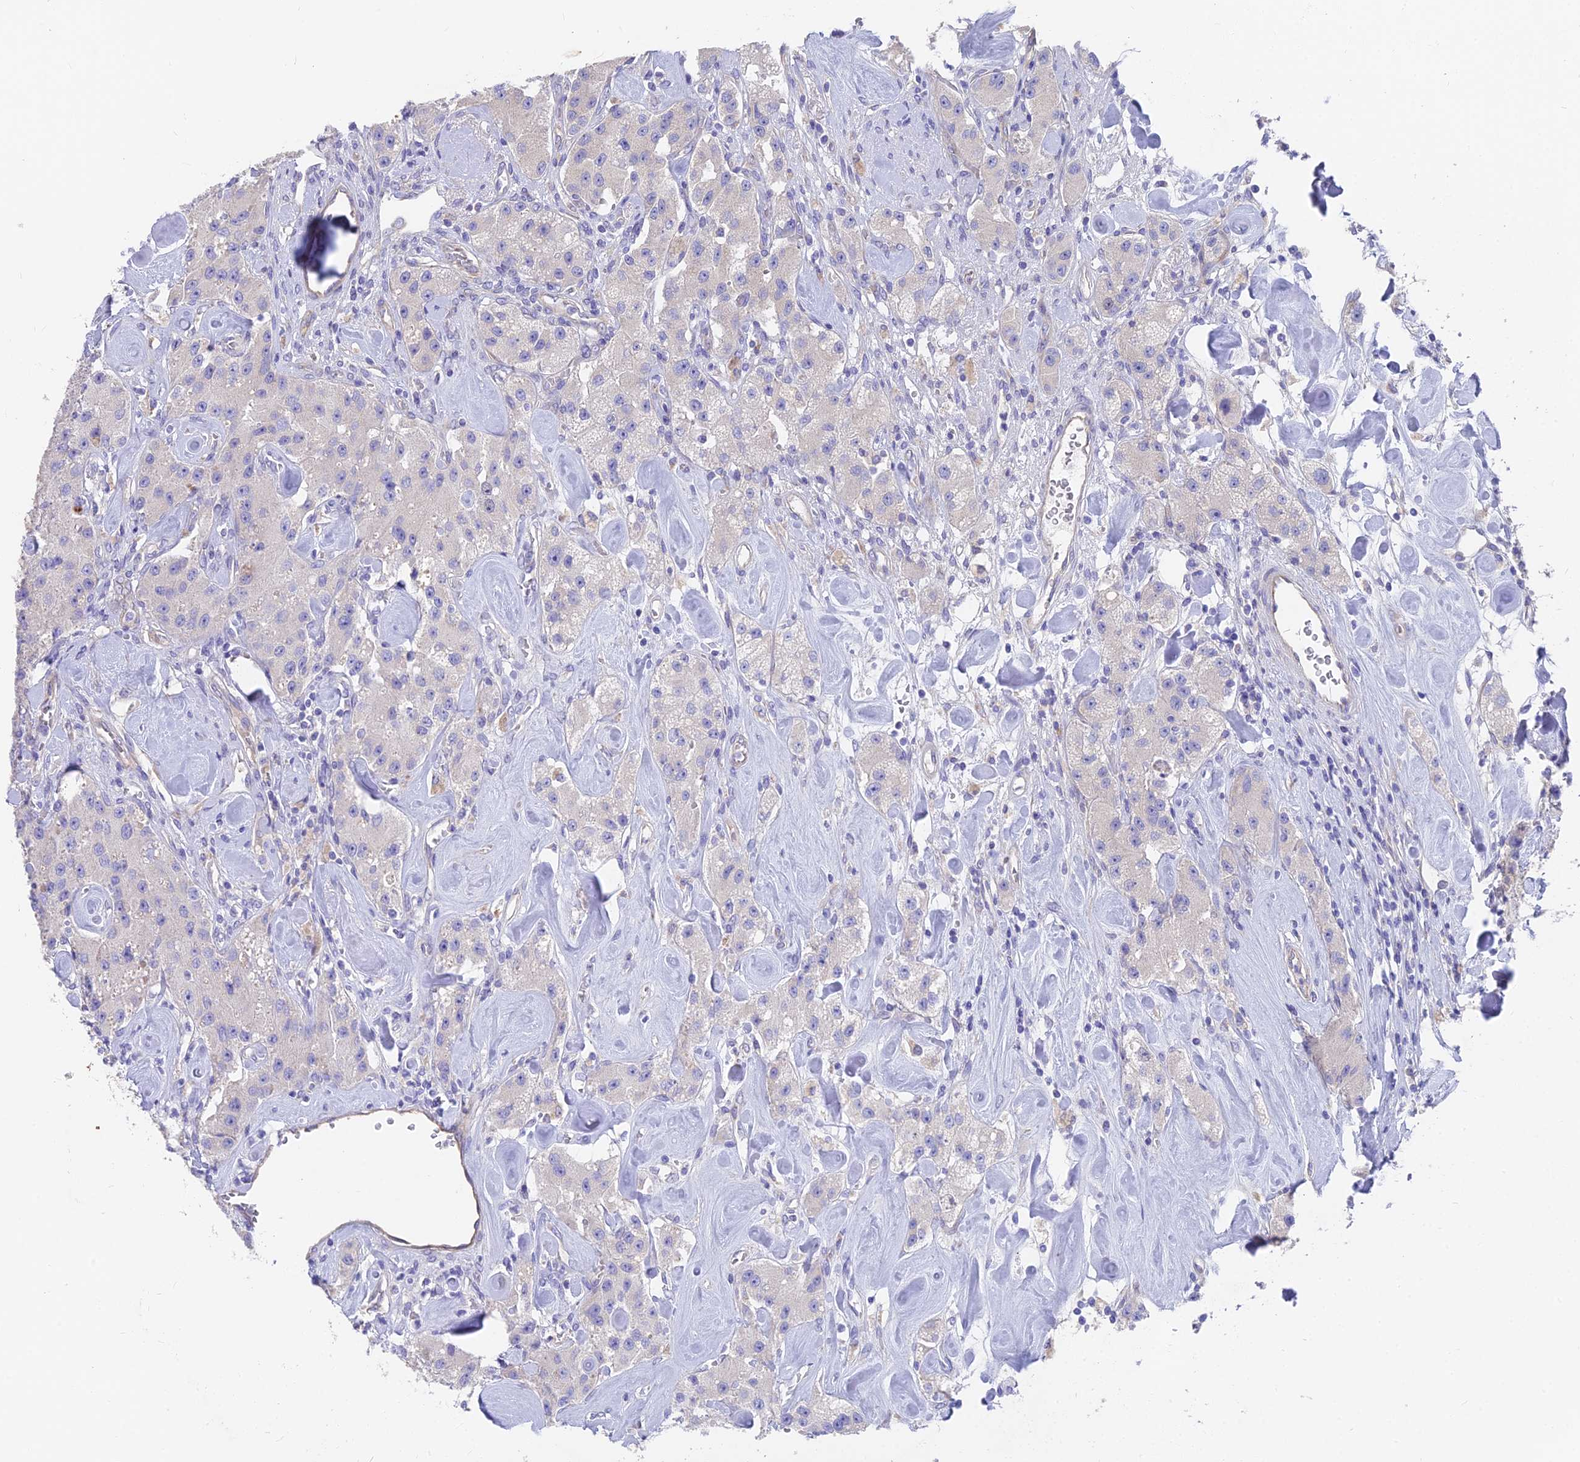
{"staining": {"intensity": "negative", "quantity": "none", "location": "none"}, "tissue": "carcinoid", "cell_type": "Tumor cells", "image_type": "cancer", "snomed": [{"axis": "morphology", "description": "Carcinoid, malignant, NOS"}, {"axis": "topography", "description": "Pancreas"}], "caption": "This histopathology image is of carcinoid (malignant) stained with immunohistochemistry (IHC) to label a protein in brown with the nuclei are counter-stained blue. There is no expression in tumor cells.", "gene": "FAM168B", "patient": {"sex": "male", "age": 41}}